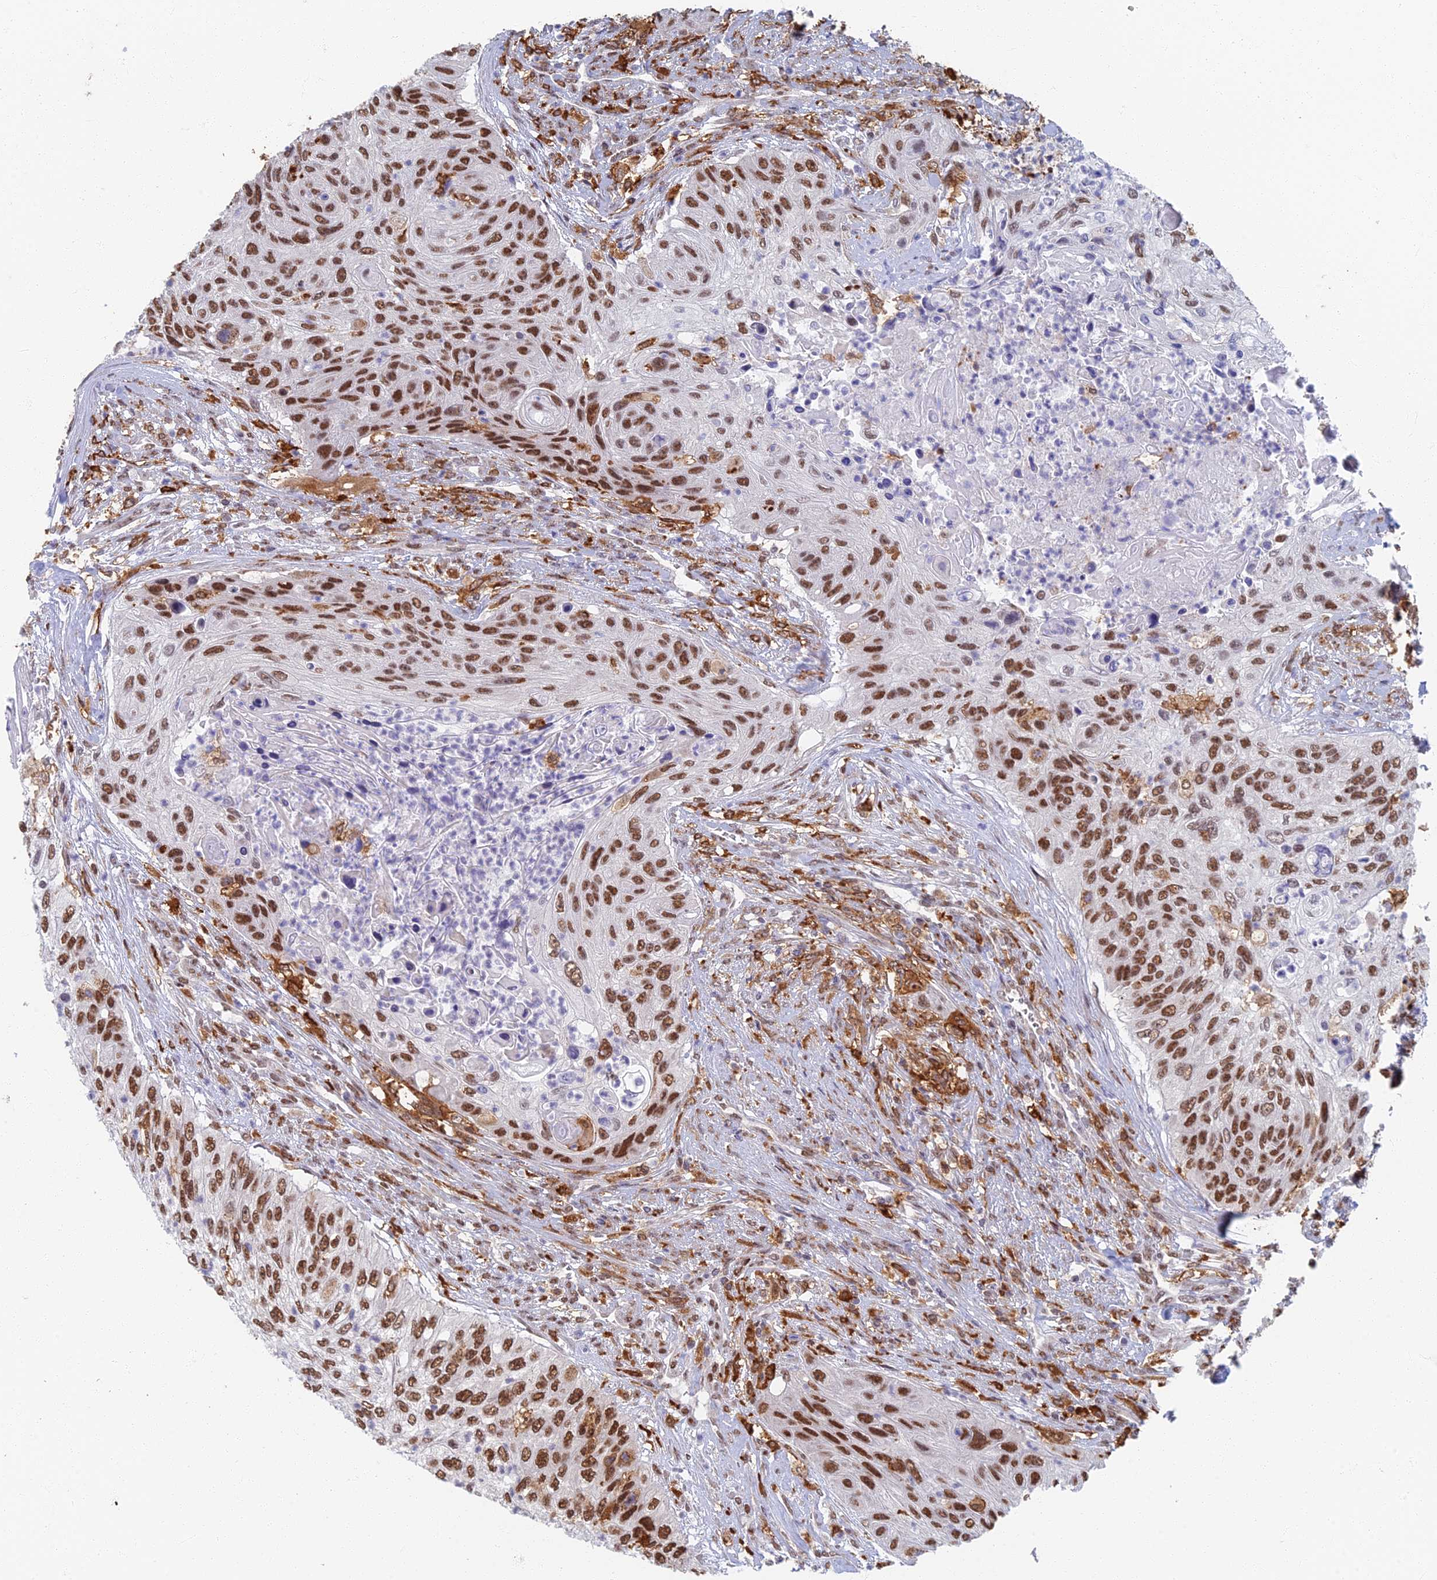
{"staining": {"intensity": "strong", "quantity": ">75%", "location": "nuclear"}, "tissue": "urothelial cancer", "cell_type": "Tumor cells", "image_type": "cancer", "snomed": [{"axis": "morphology", "description": "Urothelial carcinoma, High grade"}, {"axis": "topography", "description": "Urinary bladder"}], "caption": "Urothelial carcinoma (high-grade) stained with IHC displays strong nuclear staining in approximately >75% of tumor cells.", "gene": "GPATCH1", "patient": {"sex": "female", "age": 60}}